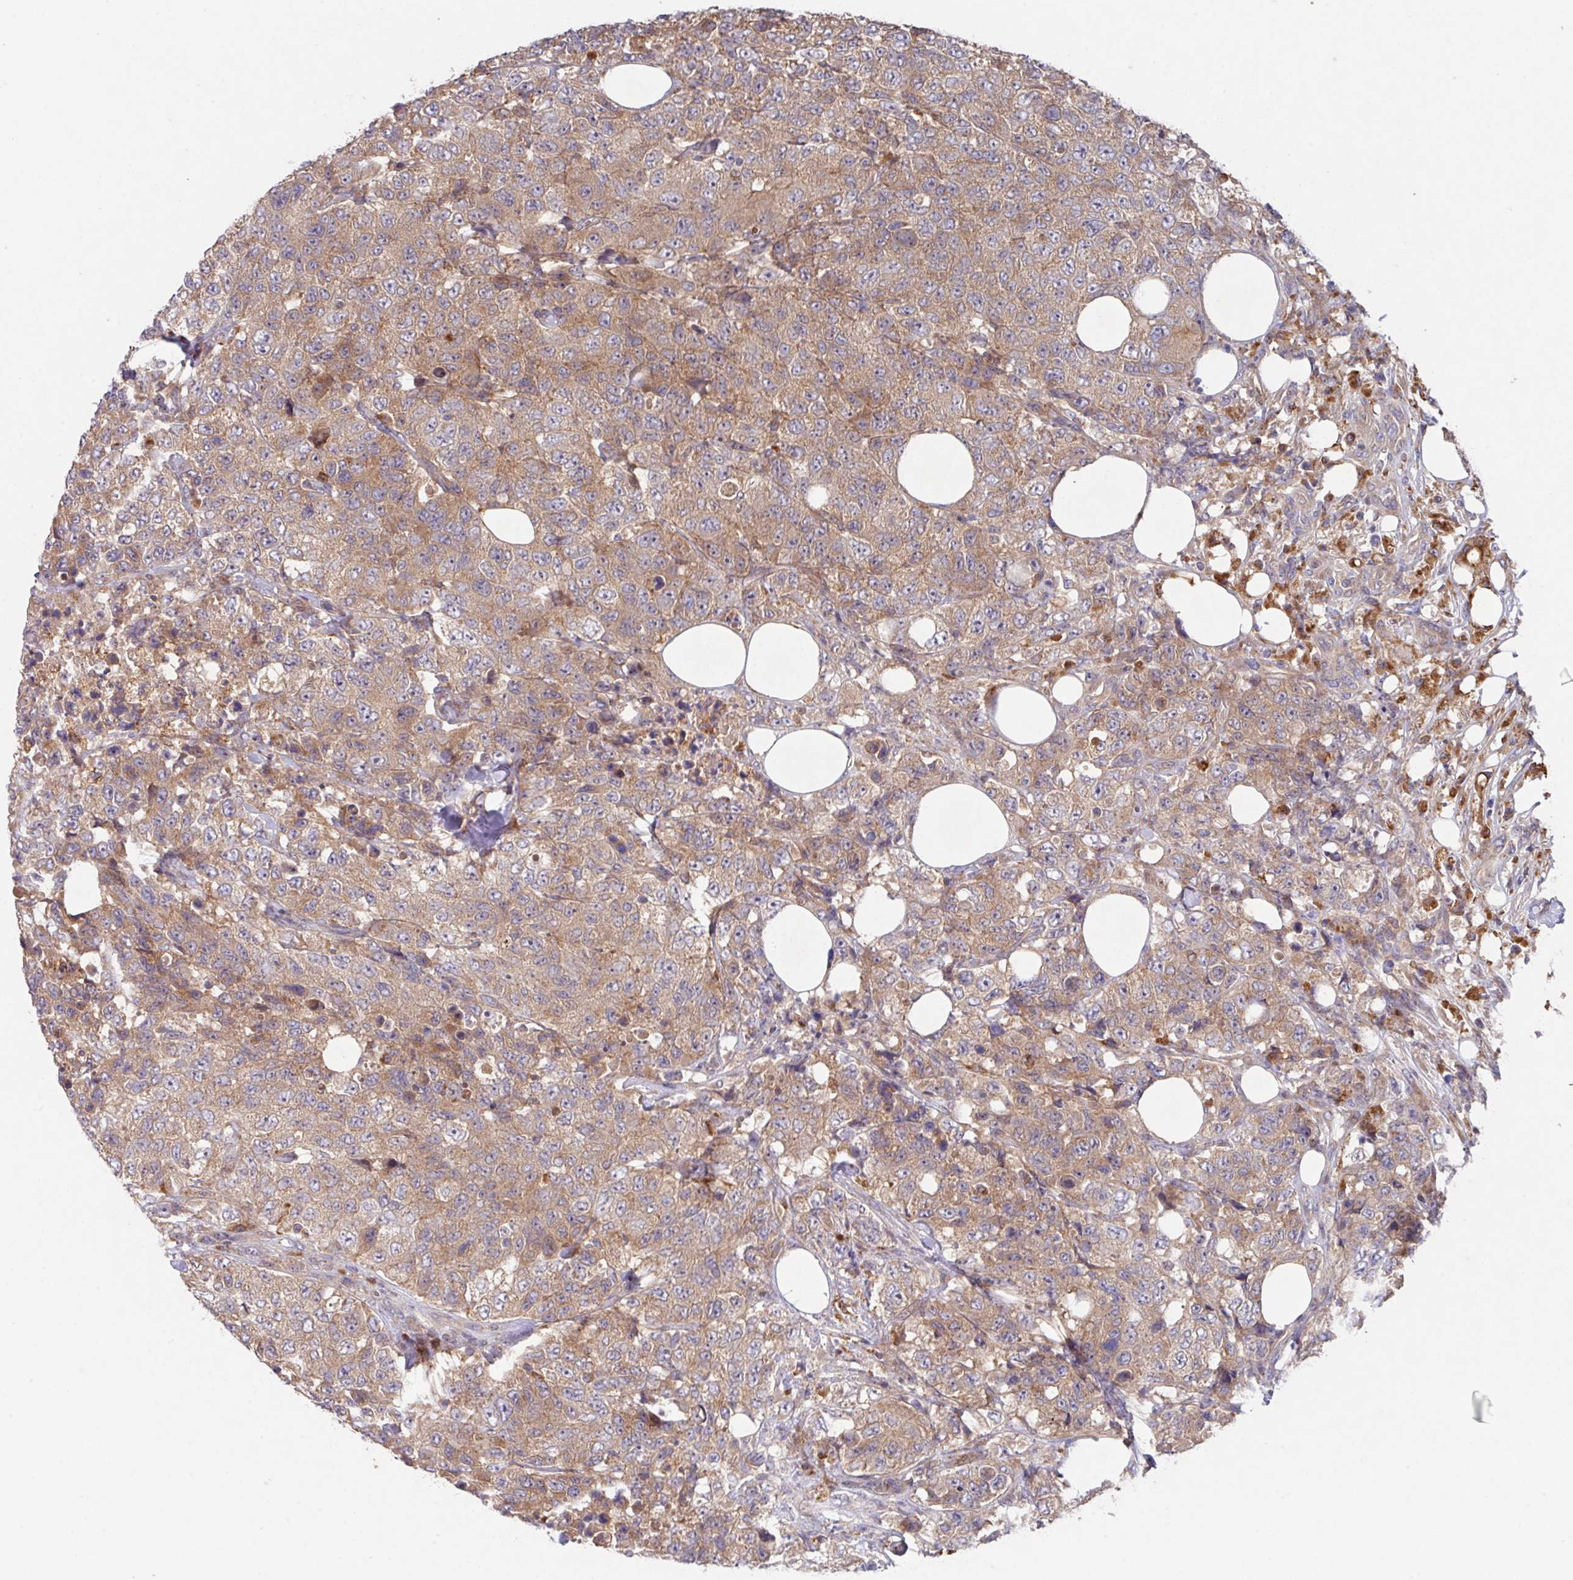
{"staining": {"intensity": "moderate", "quantity": ">75%", "location": "cytoplasmic/membranous"}, "tissue": "urothelial cancer", "cell_type": "Tumor cells", "image_type": "cancer", "snomed": [{"axis": "morphology", "description": "Urothelial carcinoma, High grade"}, {"axis": "topography", "description": "Urinary bladder"}], "caption": "High-power microscopy captured an IHC image of urothelial cancer, revealing moderate cytoplasmic/membranous staining in about >75% of tumor cells.", "gene": "TRIM14", "patient": {"sex": "female", "age": 78}}